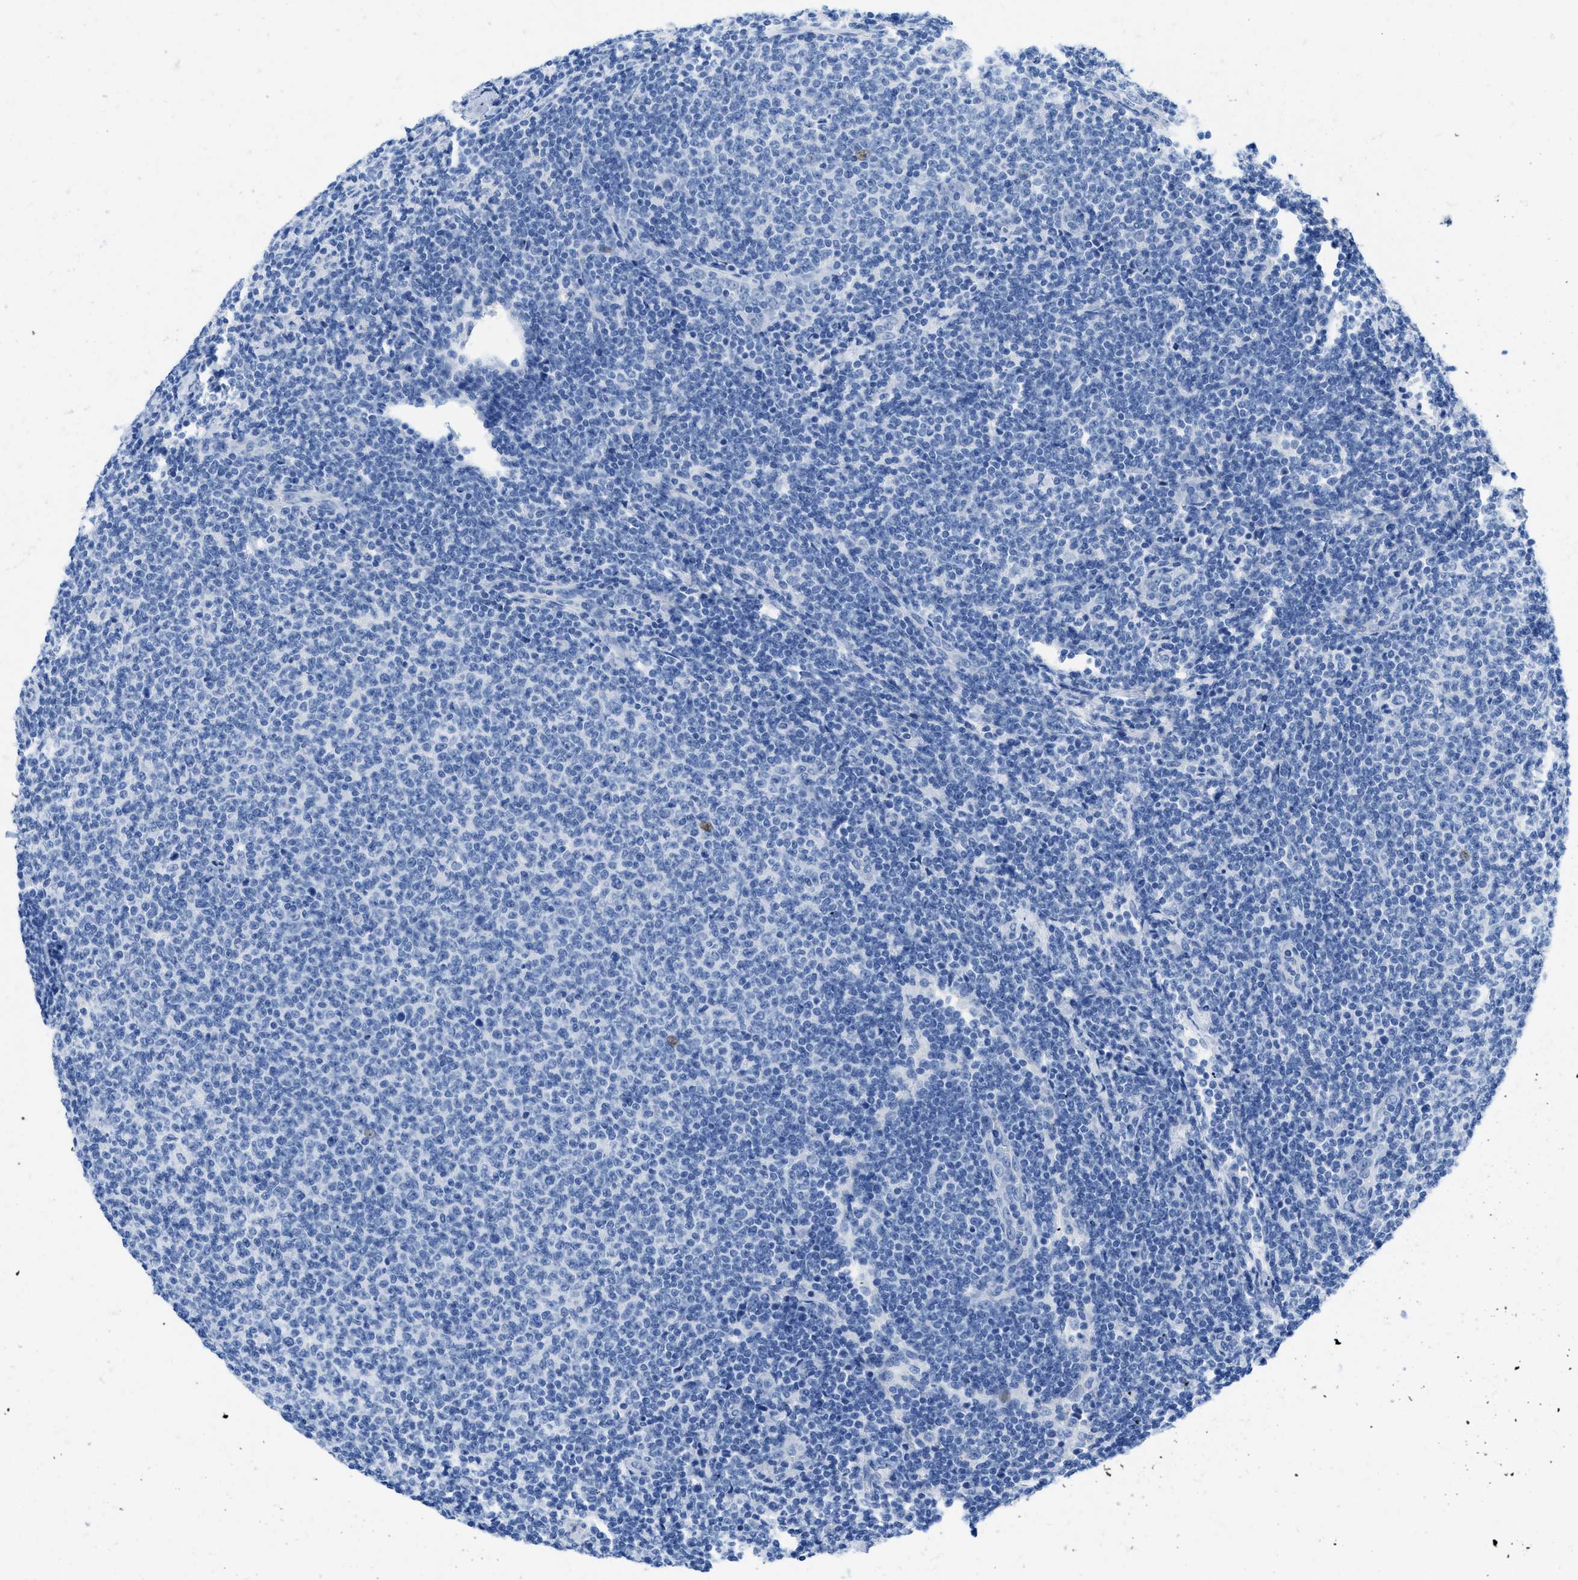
{"staining": {"intensity": "negative", "quantity": "none", "location": "none"}, "tissue": "lymphoma", "cell_type": "Tumor cells", "image_type": "cancer", "snomed": [{"axis": "morphology", "description": "Malignant lymphoma, non-Hodgkin's type, Low grade"}, {"axis": "topography", "description": "Lymph node"}], "caption": "The image displays no staining of tumor cells in low-grade malignant lymphoma, non-Hodgkin's type. Nuclei are stained in blue.", "gene": "COL3A1", "patient": {"sex": "male", "age": 66}}